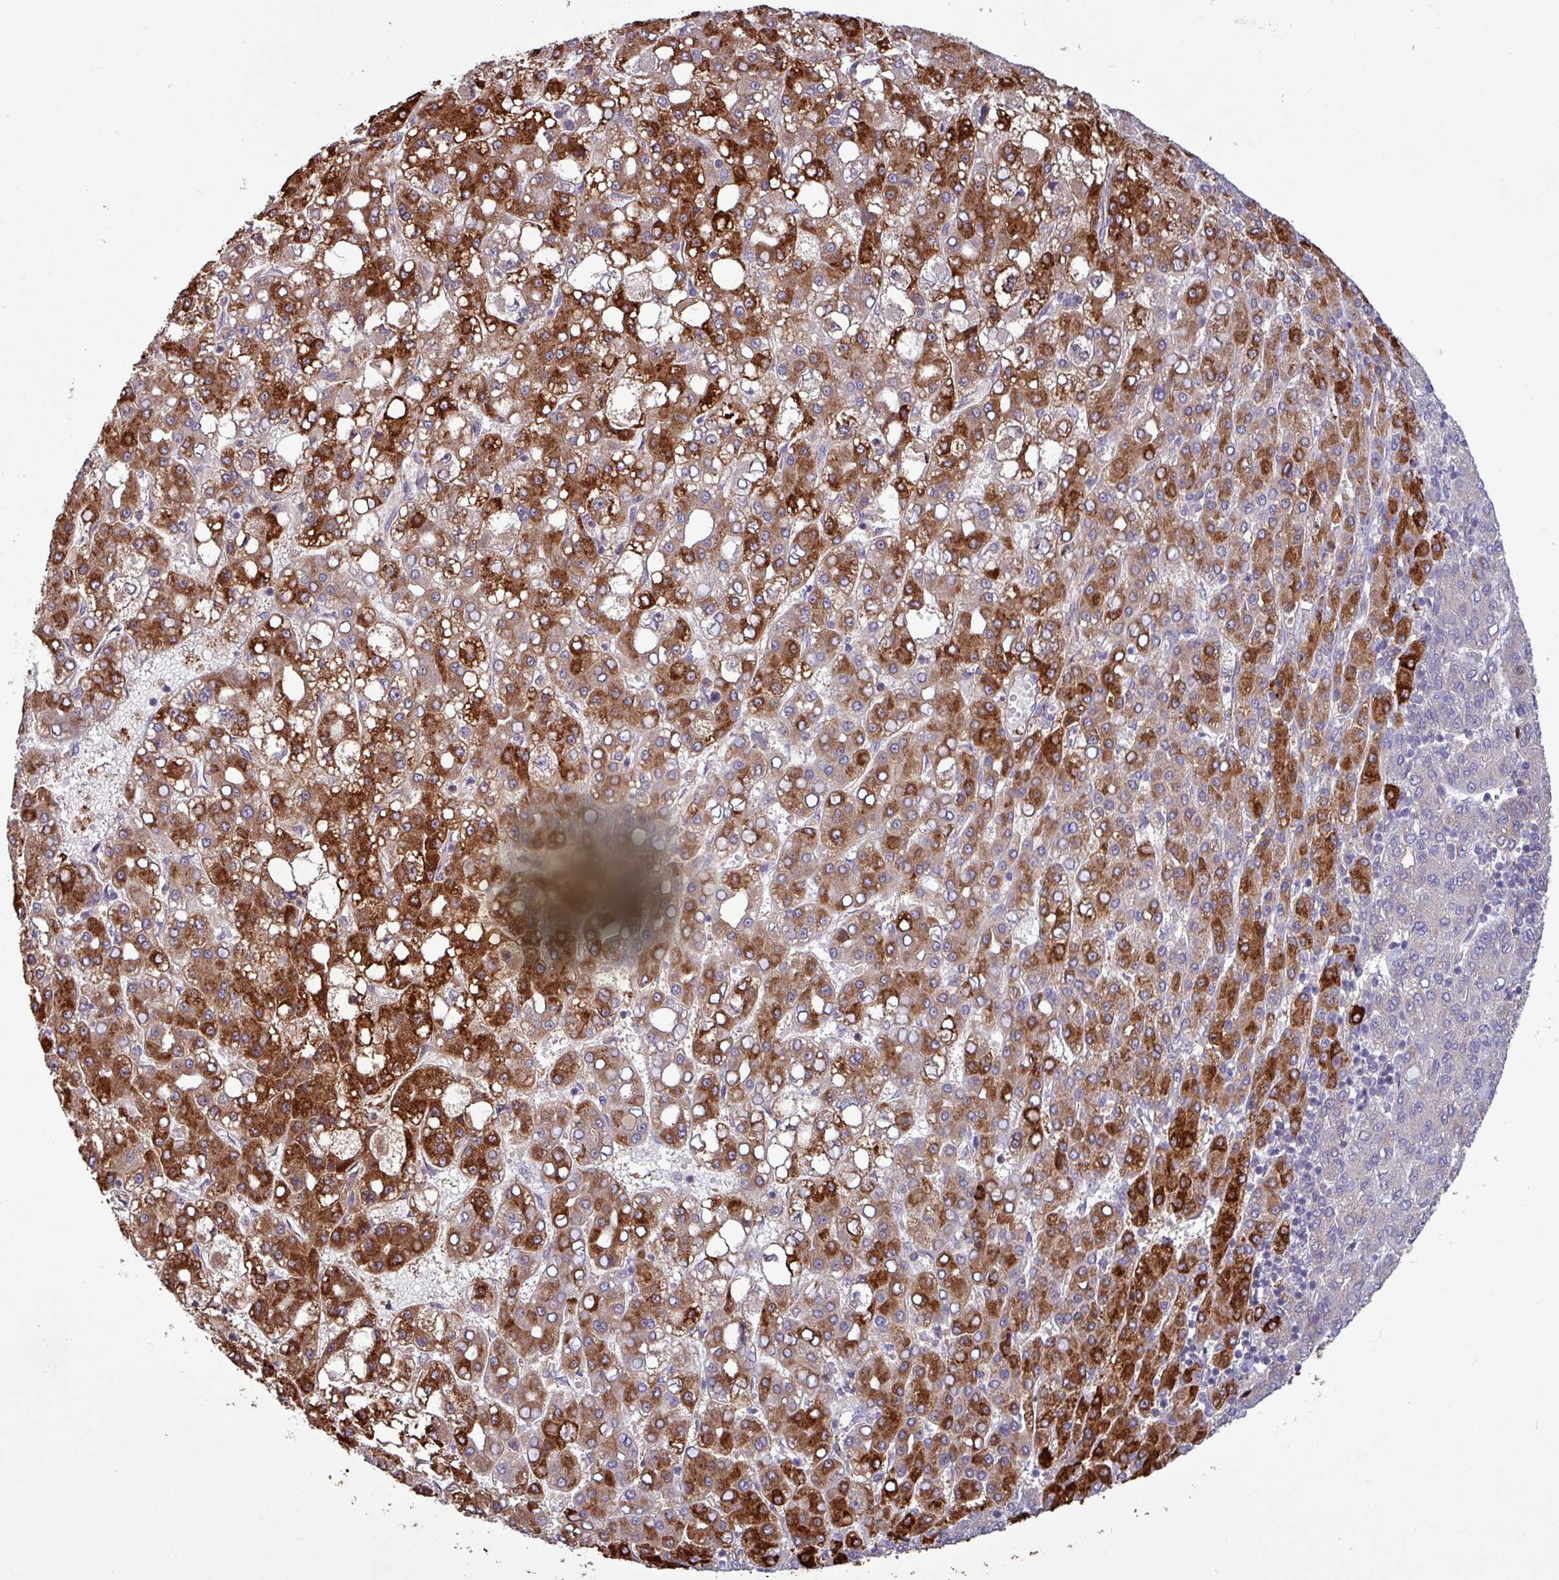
{"staining": {"intensity": "strong", "quantity": ">75%", "location": "cytoplasmic/membranous"}, "tissue": "liver cancer", "cell_type": "Tumor cells", "image_type": "cancer", "snomed": [{"axis": "morphology", "description": "Carcinoma, Hepatocellular, NOS"}, {"axis": "topography", "description": "Liver"}], "caption": "Protein expression analysis of liver cancer reveals strong cytoplasmic/membranous staining in about >75% of tumor cells. Using DAB (3,3'-diaminobenzidine) (brown) and hematoxylin (blue) stains, captured at high magnification using brightfield microscopy.", "gene": "PCED1A", "patient": {"sex": "male", "age": 65}}